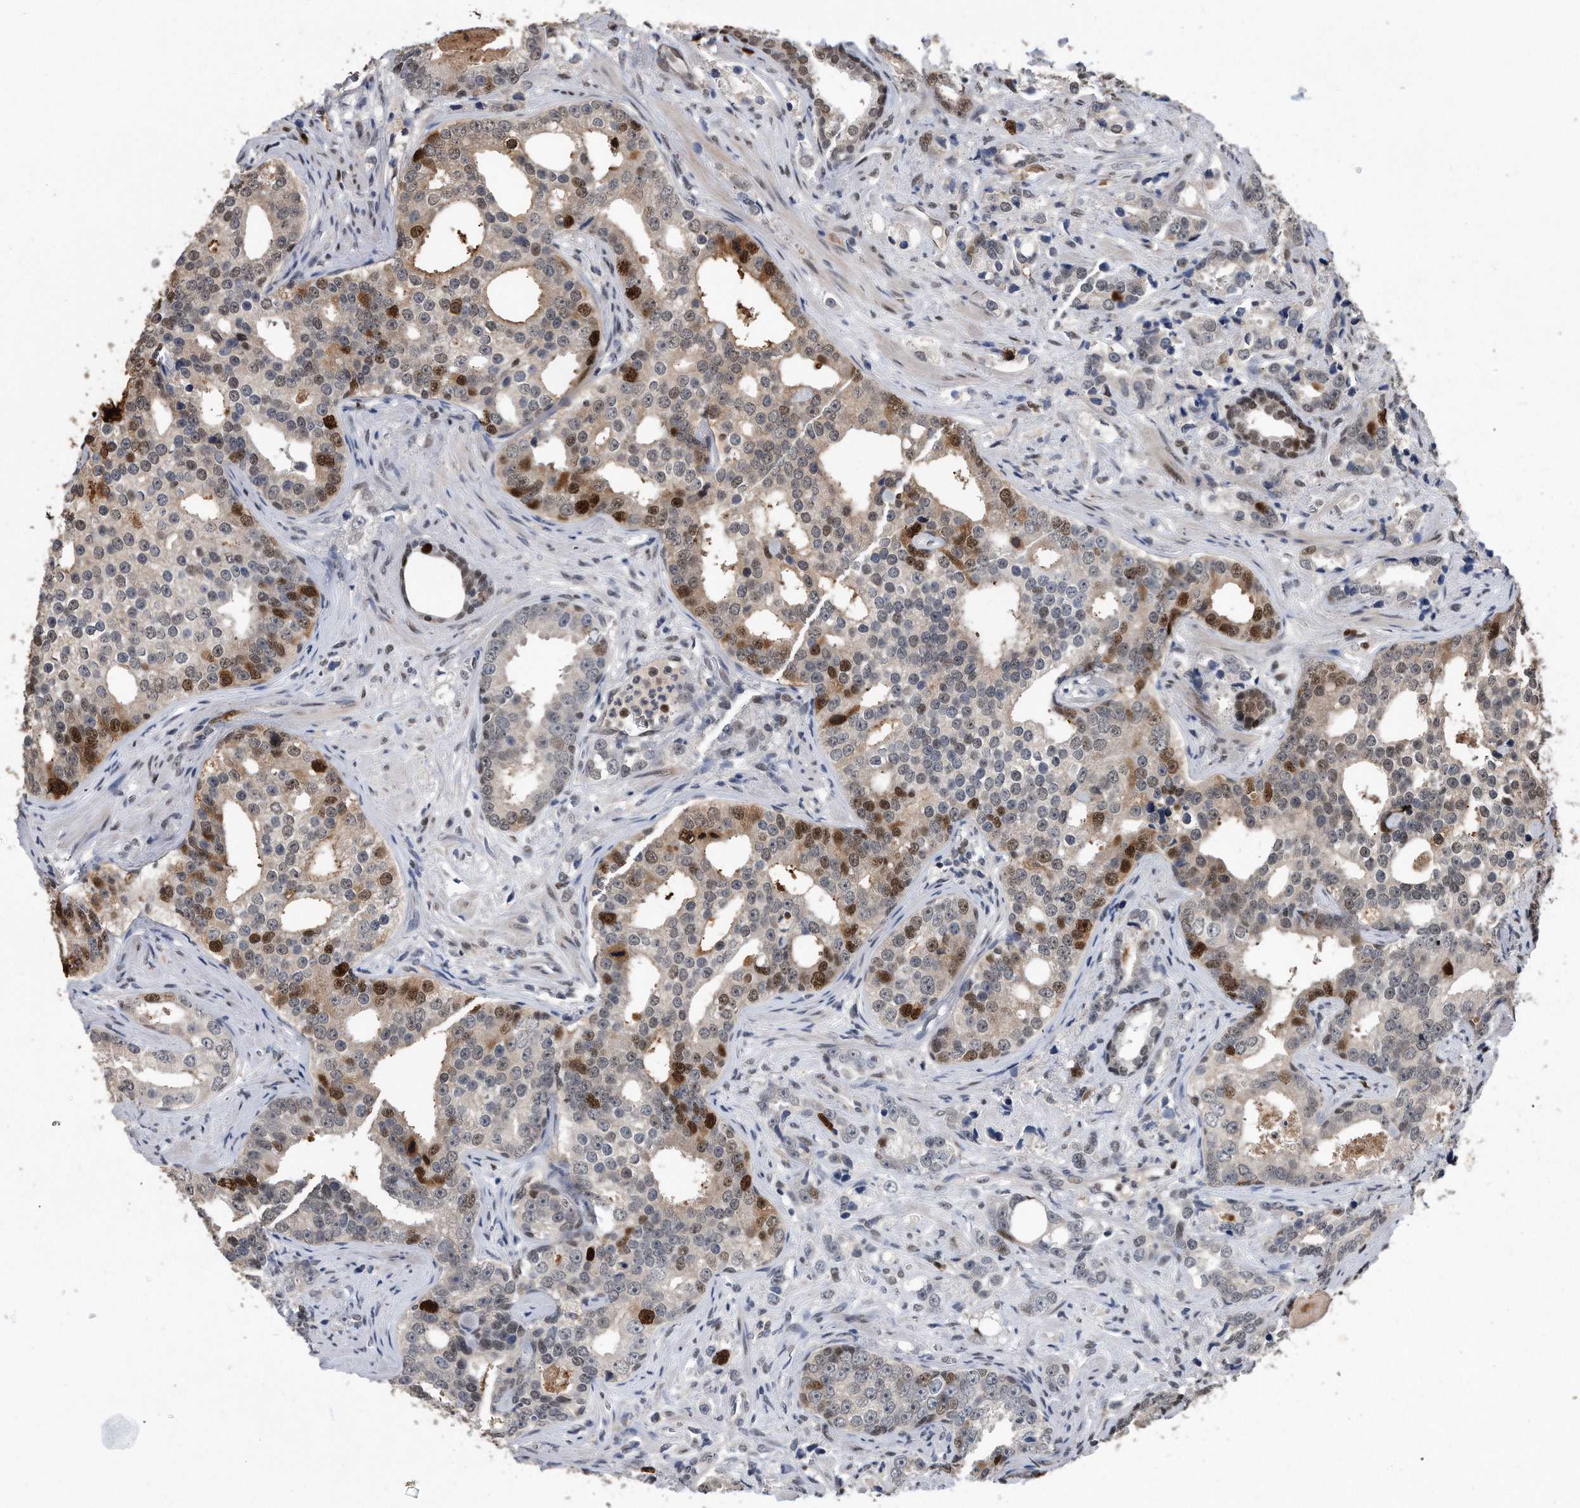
{"staining": {"intensity": "strong", "quantity": "<25%", "location": "nuclear"}, "tissue": "prostate cancer", "cell_type": "Tumor cells", "image_type": "cancer", "snomed": [{"axis": "morphology", "description": "Adenocarcinoma, High grade"}, {"axis": "topography", "description": "Prostate"}], "caption": "About <25% of tumor cells in human prostate adenocarcinoma (high-grade) exhibit strong nuclear protein staining as visualized by brown immunohistochemical staining.", "gene": "PCNA", "patient": {"sex": "male", "age": 62}}